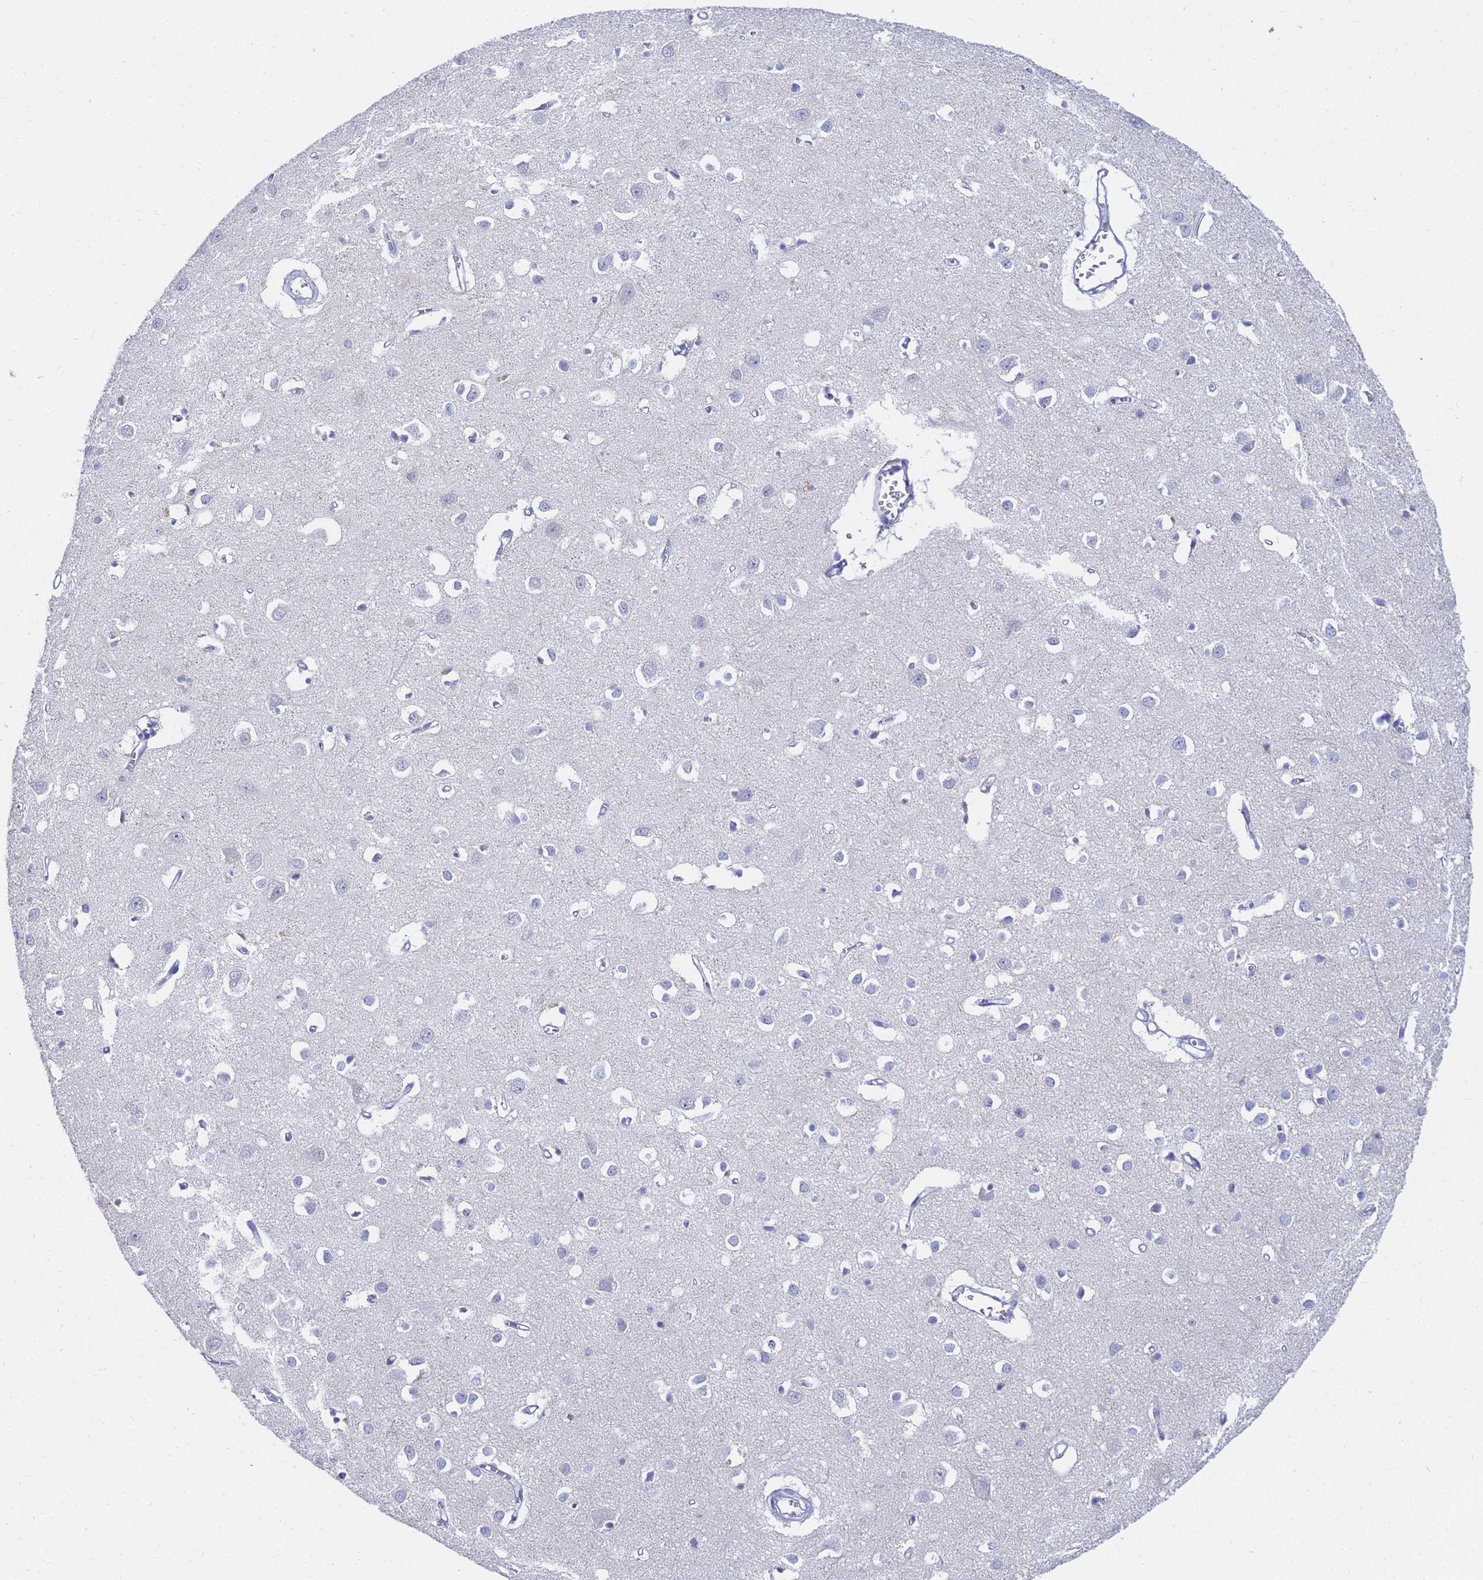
{"staining": {"intensity": "negative", "quantity": "none", "location": "none"}, "tissue": "cerebral cortex", "cell_type": "Endothelial cells", "image_type": "normal", "snomed": [{"axis": "morphology", "description": "Normal tissue, NOS"}, {"axis": "topography", "description": "Cerebral cortex"}], "caption": "Protein analysis of benign cerebral cortex demonstrates no significant staining in endothelial cells. The staining was performed using DAB to visualize the protein expression in brown, while the nuclei were stained in blue with hematoxylin (Magnification: 20x).", "gene": "C2orf72", "patient": {"sex": "female", "age": 64}}